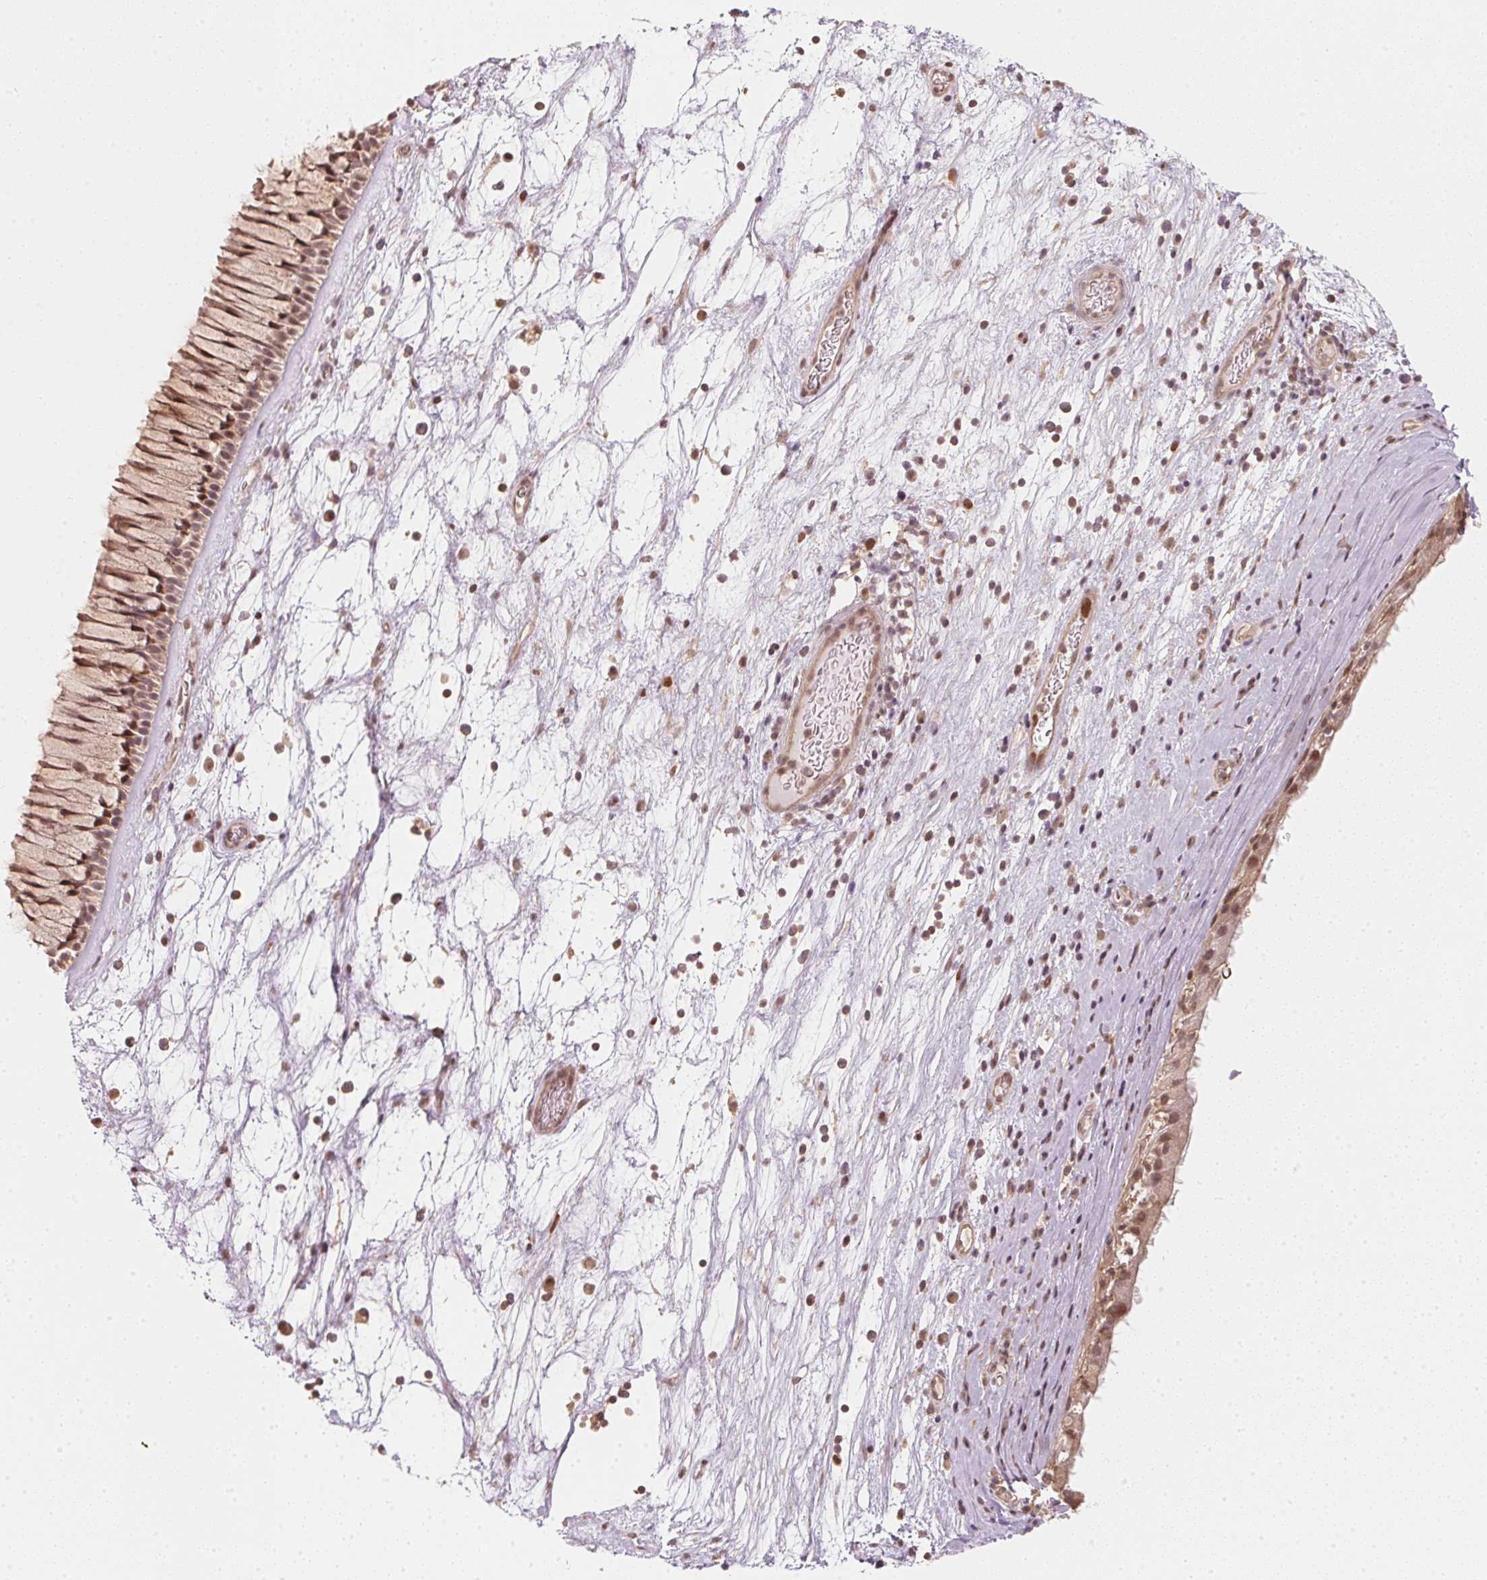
{"staining": {"intensity": "weak", "quantity": ">75%", "location": "cytoplasmic/membranous,nuclear"}, "tissue": "nasopharynx", "cell_type": "Respiratory epithelial cells", "image_type": "normal", "snomed": [{"axis": "morphology", "description": "Normal tissue, NOS"}, {"axis": "topography", "description": "Nasopharynx"}], "caption": "Nasopharynx stained with DAB (3,3'-diaminobenzidine) immunohistochemistry (IHC) exhibits low levels of weak cytoplasmic/membranous,nuclear positivity in approximately >75% of respiratory epithelial cells.", "gene": "UBE2L3", "patient": {"sex": "male", "age": 74}}